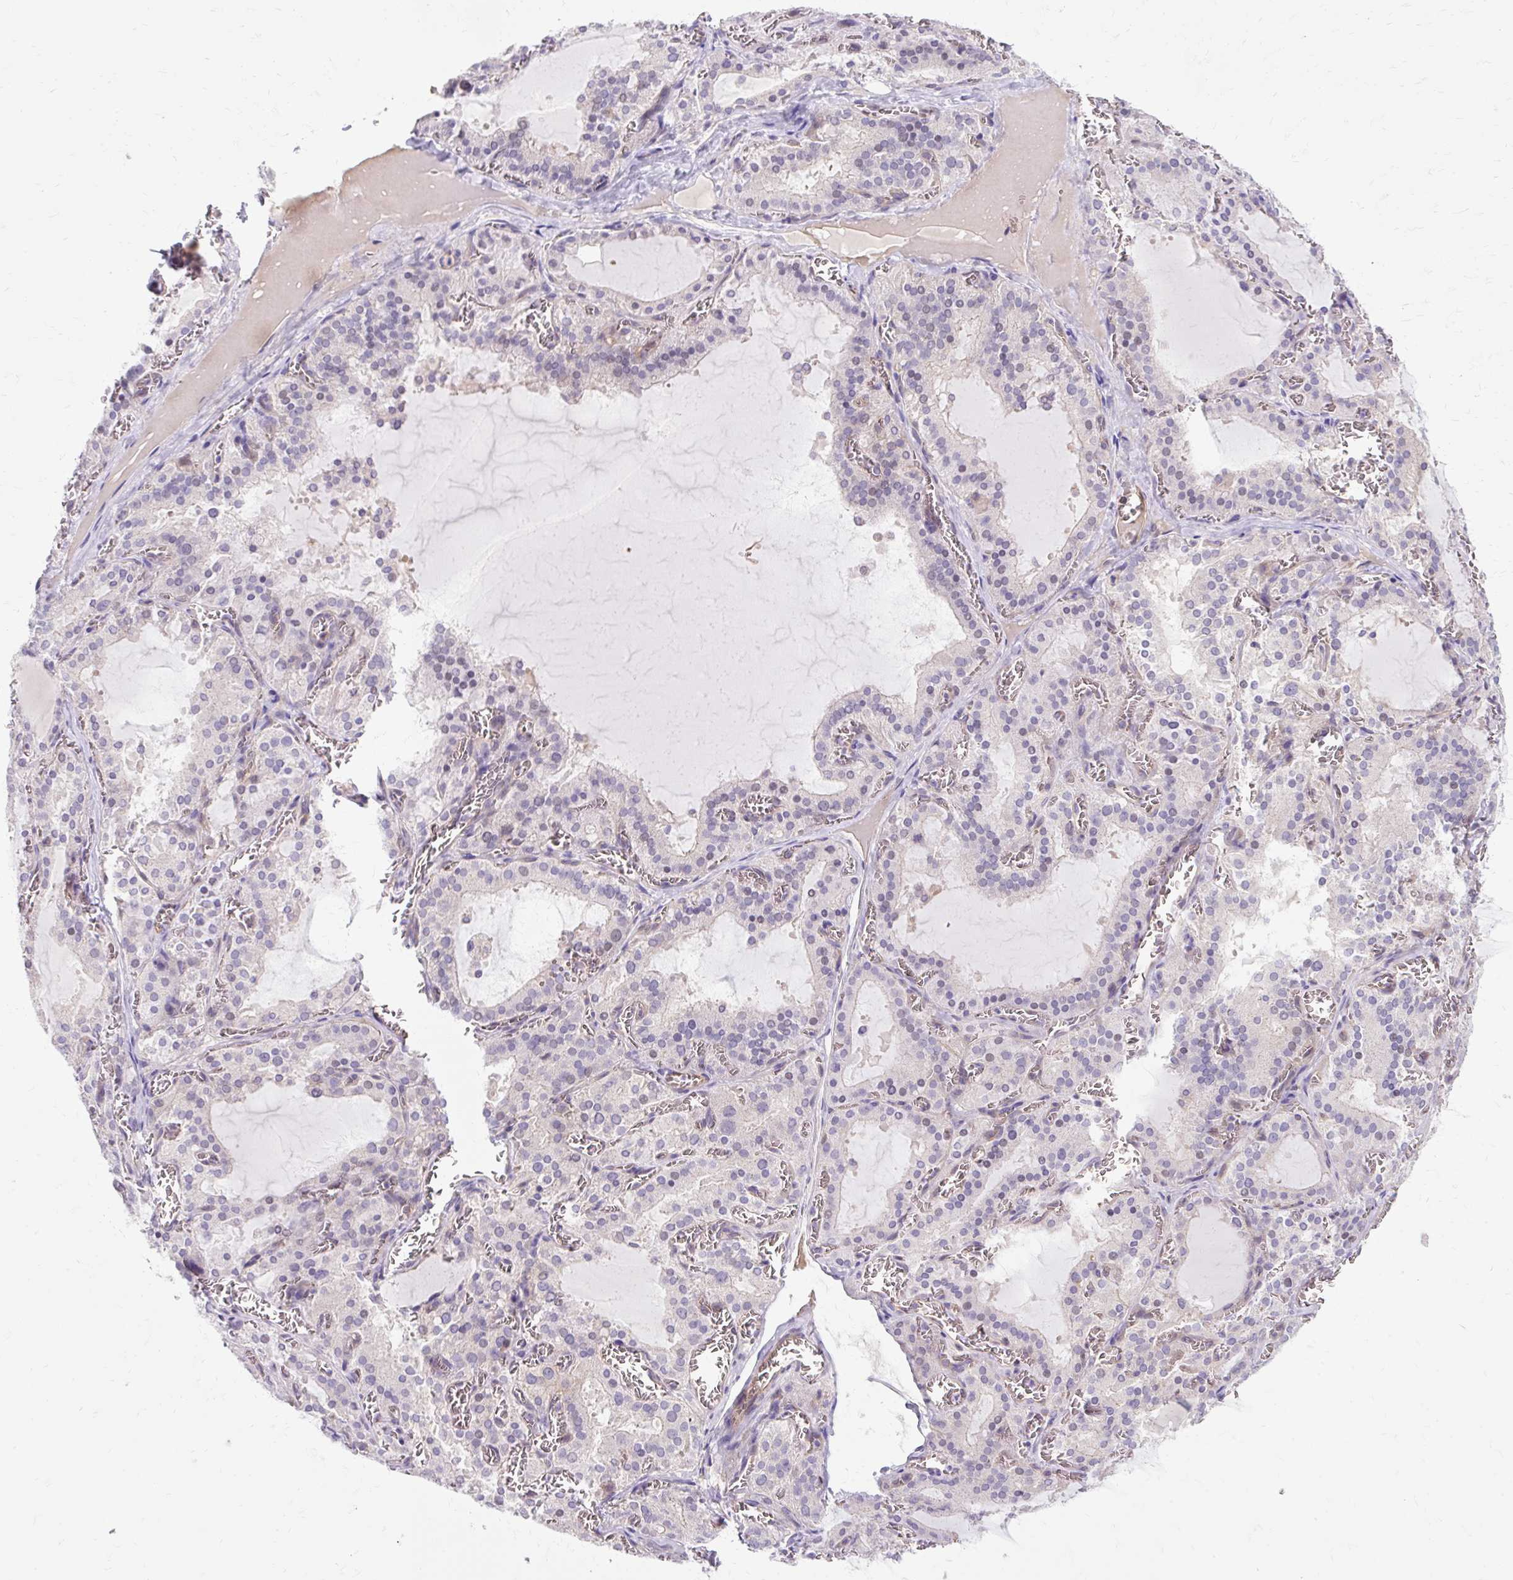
{"staining": {"intensity": "negative", "quantity": "none", "location": "none"}, "tissue": "thyroid gland", "cell_type": "Glandular cells", "image_type": "normal", "snomed": [{"axis": "morphology", "description": "Normal tissue, NOS"}, {"axis": "topography", "description": "Thyroid gland"}], "caption": "Photomicrograph shows no protein positivity in glandular cells of normal thyroid gland. (Immunohistochemistry, brightfield microscopy, high magnification).", "gene": "USHBP1", "patient": {"sex": "female", "age": 30}}